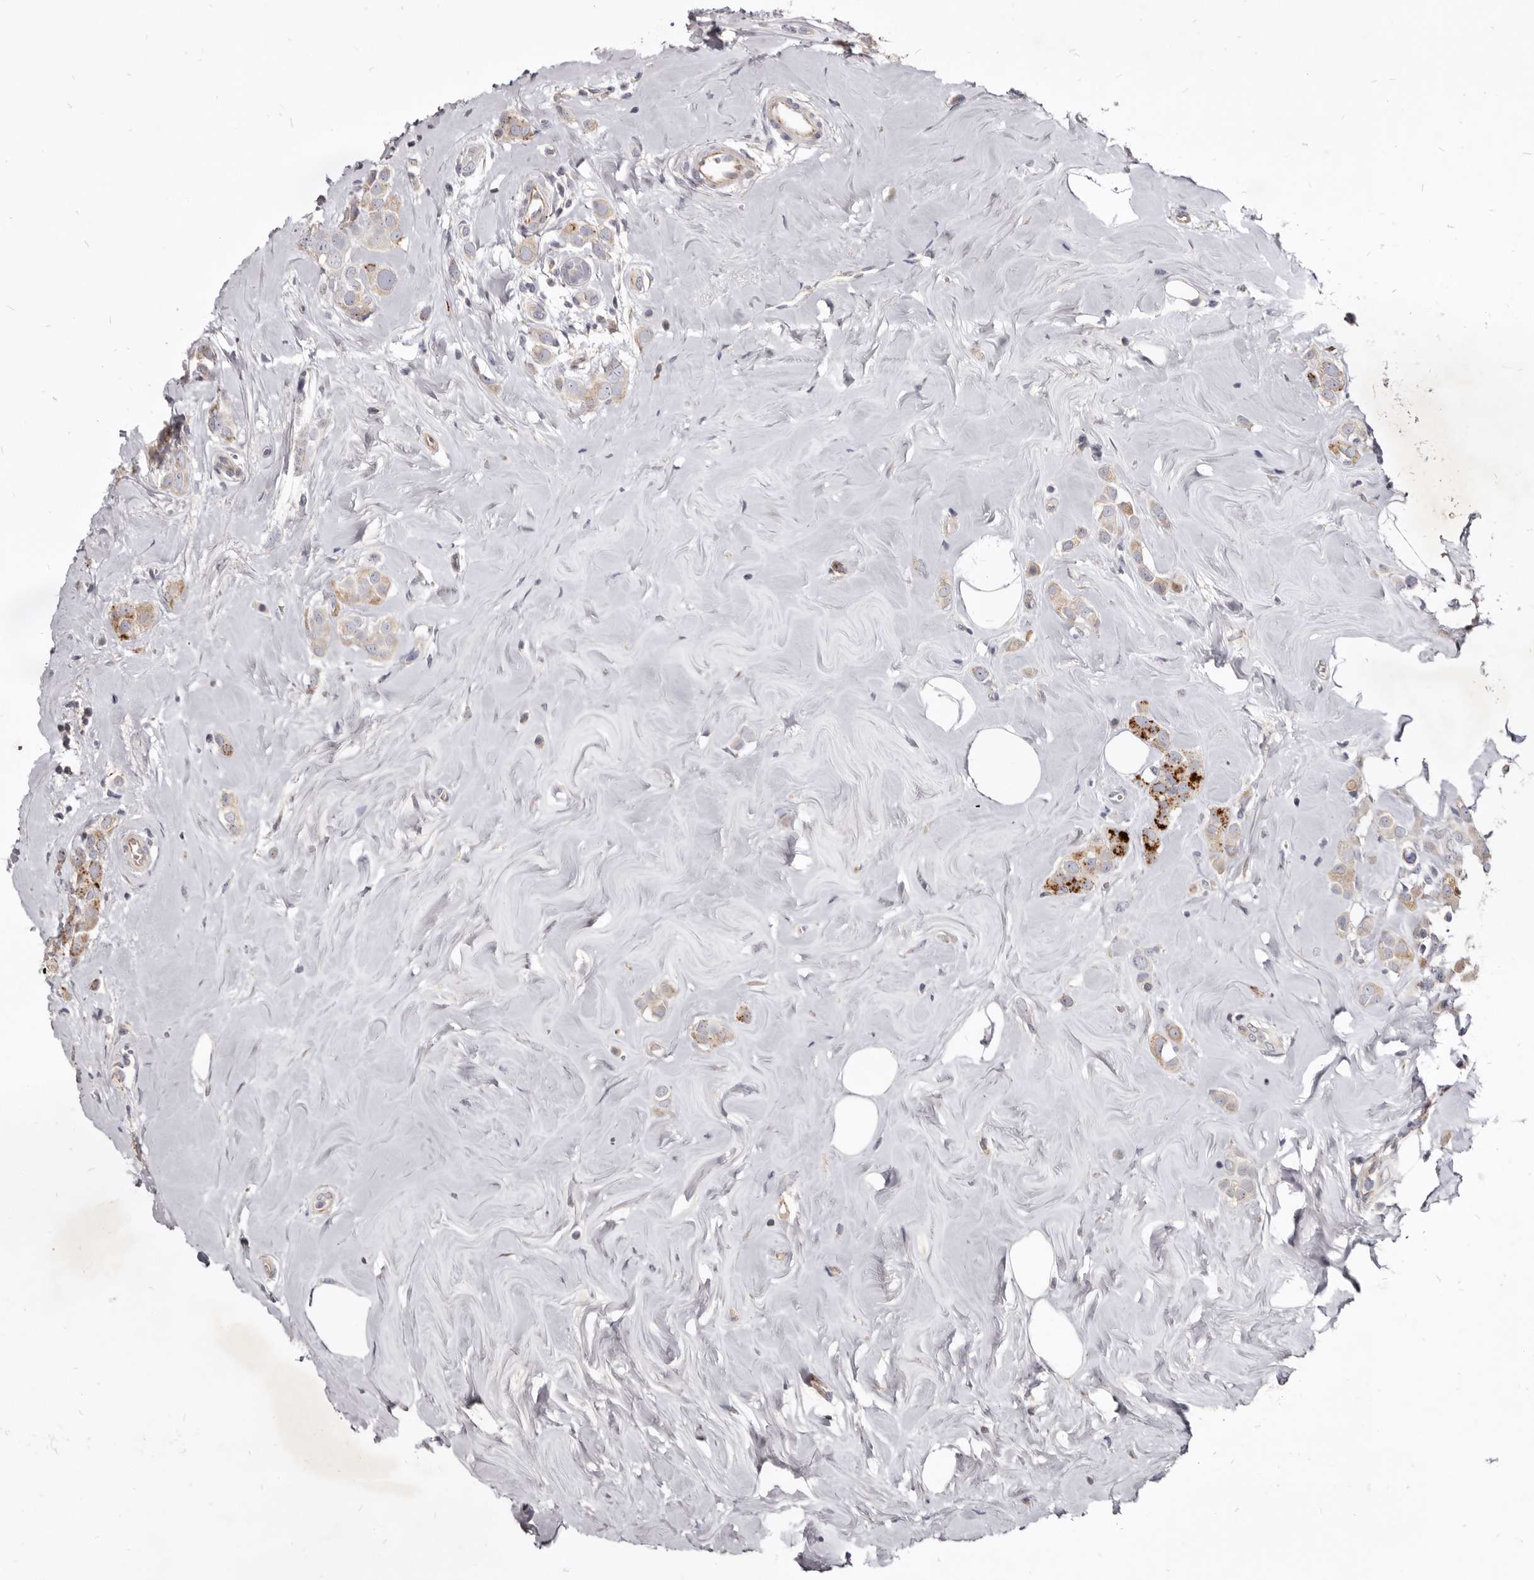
{"staining": {"intensity": "moderate", "quantity": "25%-75%", "location": "cytoplasmic/membranous"}, "tissue": "breast cancer", "cell_type": "Tumor cells", "image_type": "cancer", "snomed": [{"axis": "morphology", "description": "Lobular carcinoma"}, {"axis": "topography", "description": "Breast"}], "caption": "A brown stain labels moderate cytoplasmic/membranous expression of a protein in breast cancer tumor cells.", "gene": "FAS", "patient": {"sex": "female", "age": 47}}